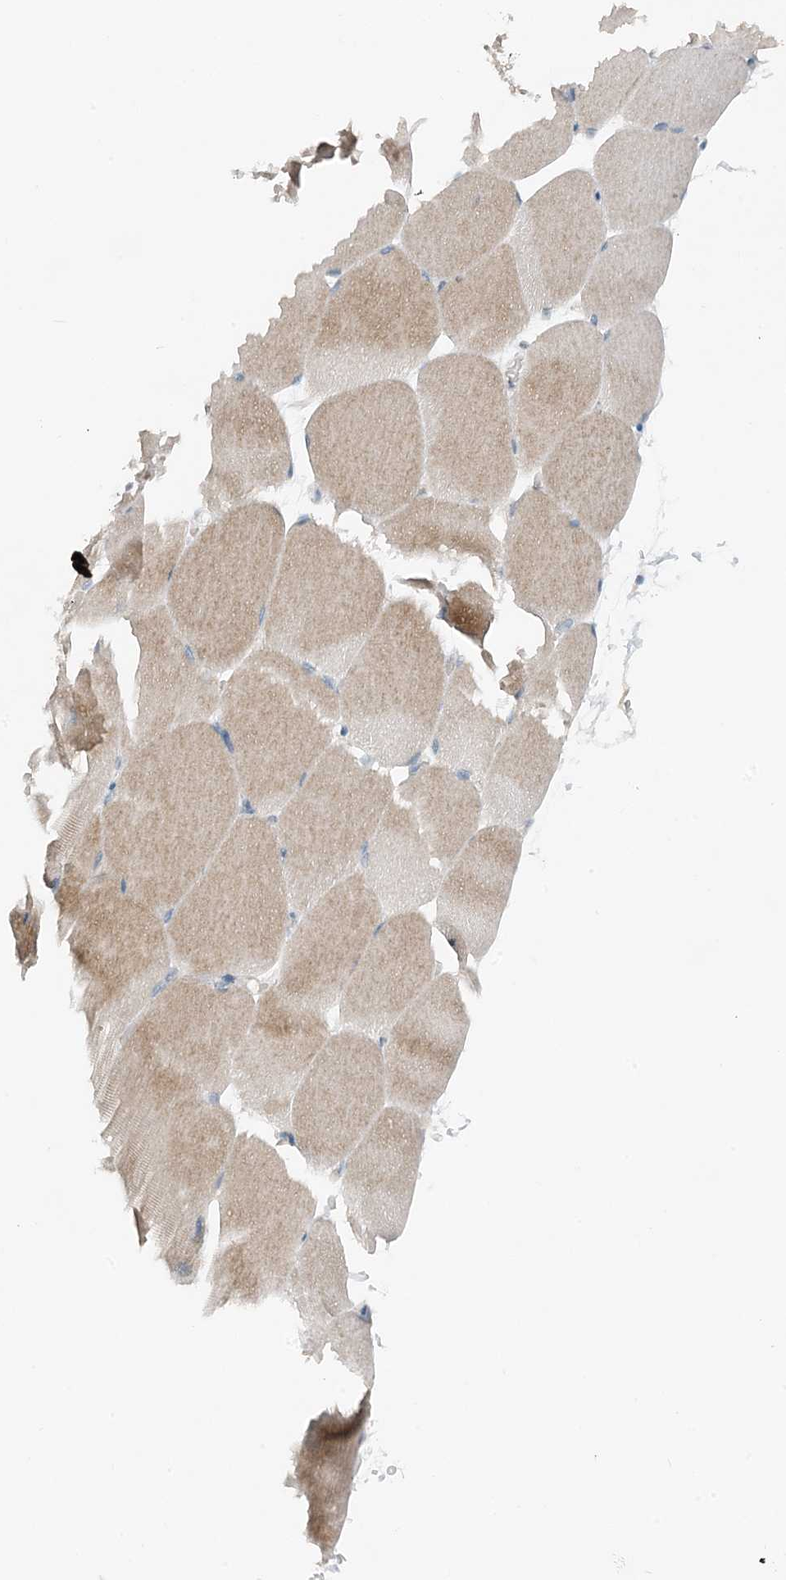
{"staining": {"intensity": "weak", "quantity": "25%-75%", "location": "cytoplasmic/membranous"}, "tissue": "skeletal muscle", "cell_type": "Myocytes", "image_type": "normal", "snomed": [{"axis": "morphology", "description": "Normal tissue, NOS"}, {"axis": "topography", "description": "Skeletal muscle"}, {"axis": "topography", "description": "Parathyroid gland"}], "caption": "Immunohistochemistry photomicrograph of unremarkable skeletal muscle: skeletal muscle stained using immunohistochemistry displays low levels of weak protein expression localized specifically in the cytoplasmic/membranous of myocytes, appearing as a cytoplasmic/membranous brown color.", "gene": "MITD1", "patient": {"sex": "female", "age": 37}}